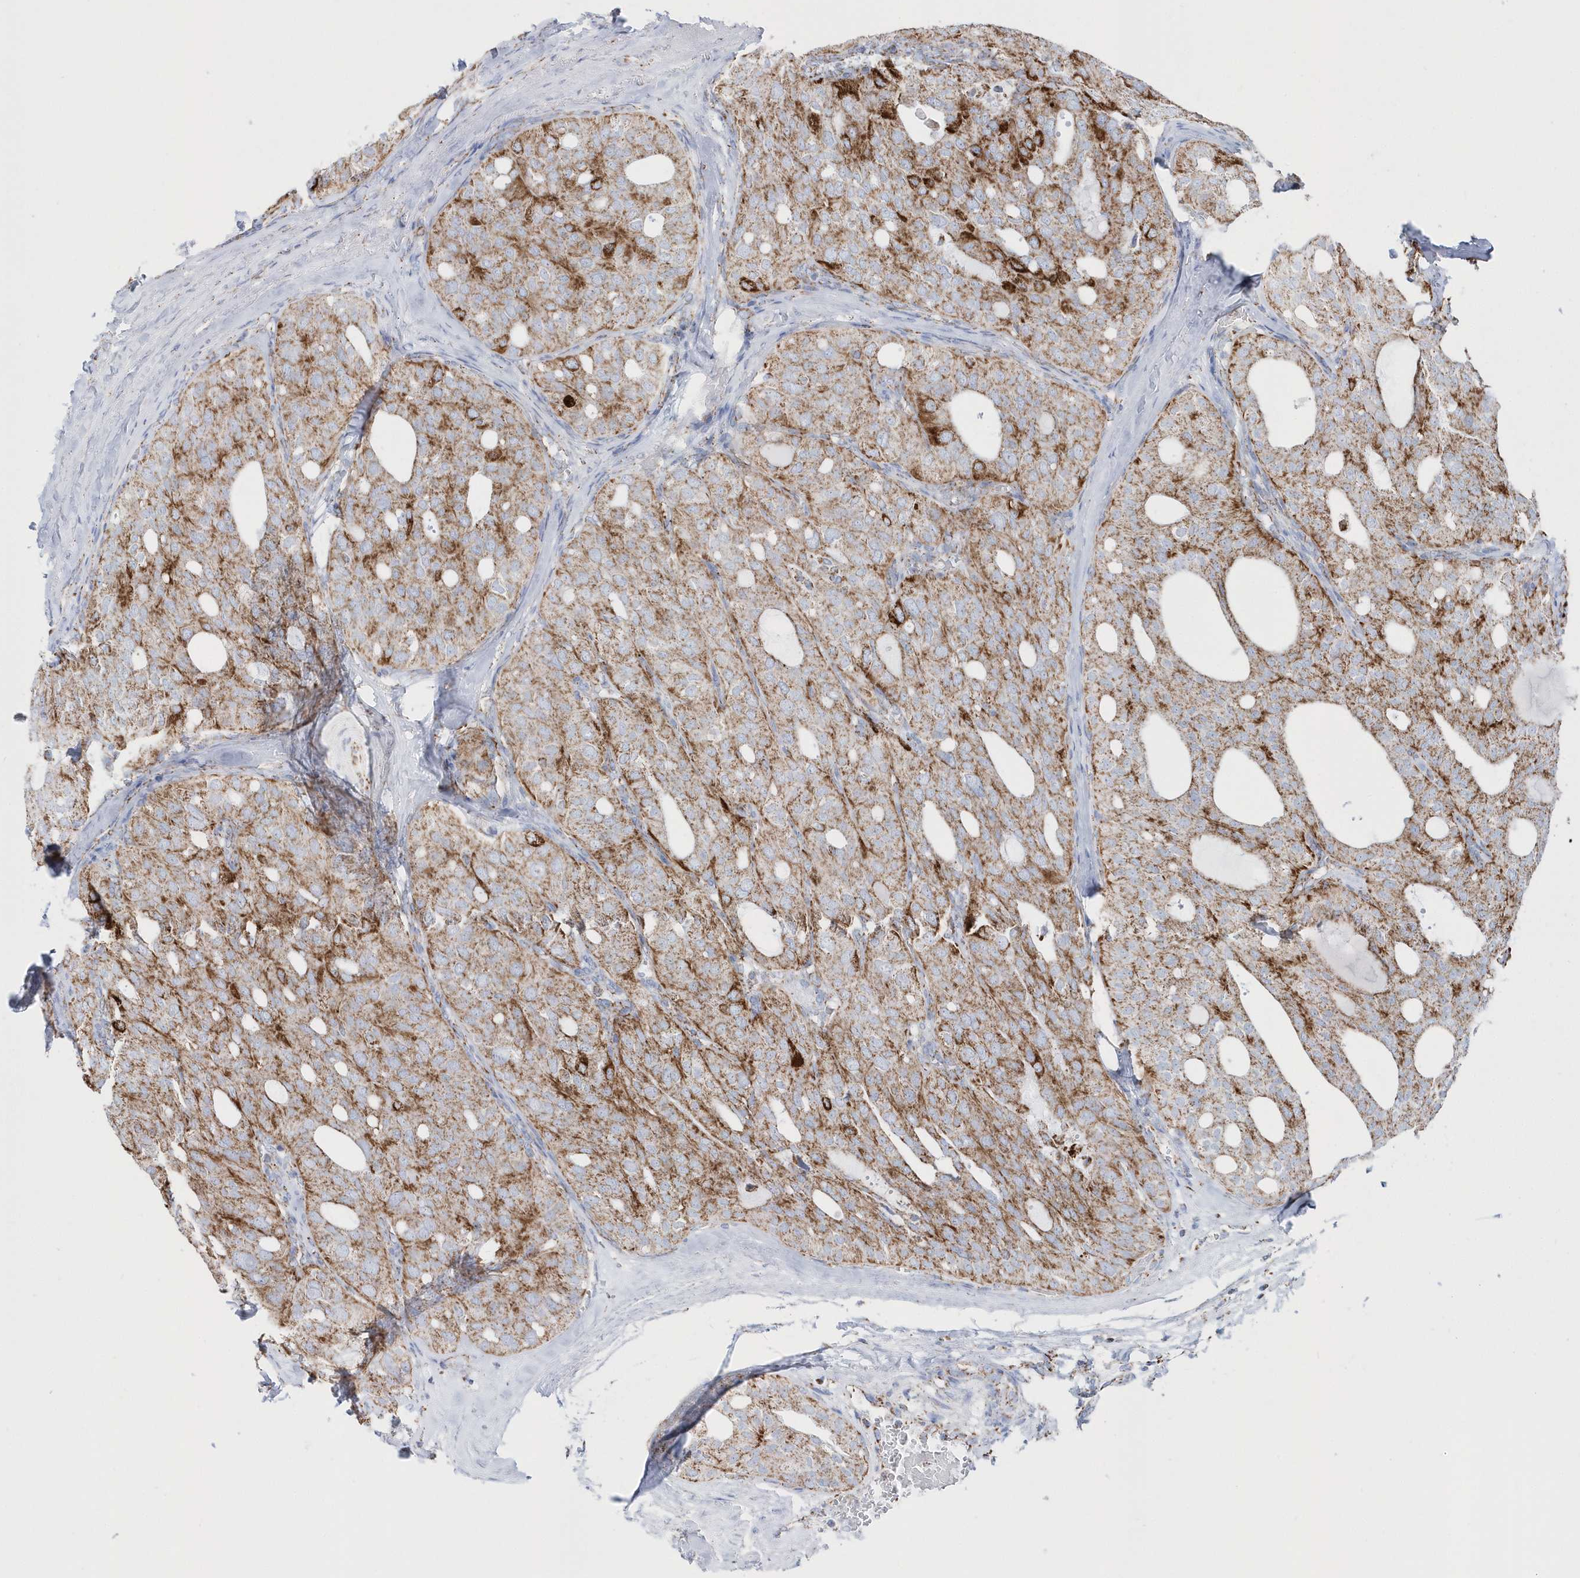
{"staining": {"intensity": "moderate", "quantity": ">75%", "location": "cytoplasmic/membranous"}, "tissue": "thyroid cancer", "cell_type": "Tumor cells", "image_type": "cancer", "snomed": [{"axis": "morphology", "description": "Follicular adenoma carcinoma, NOS"}, {"axis": "topography", "description": "Thyroid gland"}], "caption": "Immunohistochemical staining of human thyroid follicular adenoma carcinoma shows moderate cytoplasmic/membranous protein staining in approximately >75% of tumor cells.", "gene": "TMCO6", "patient": {"sex": "male", "age": 75}}